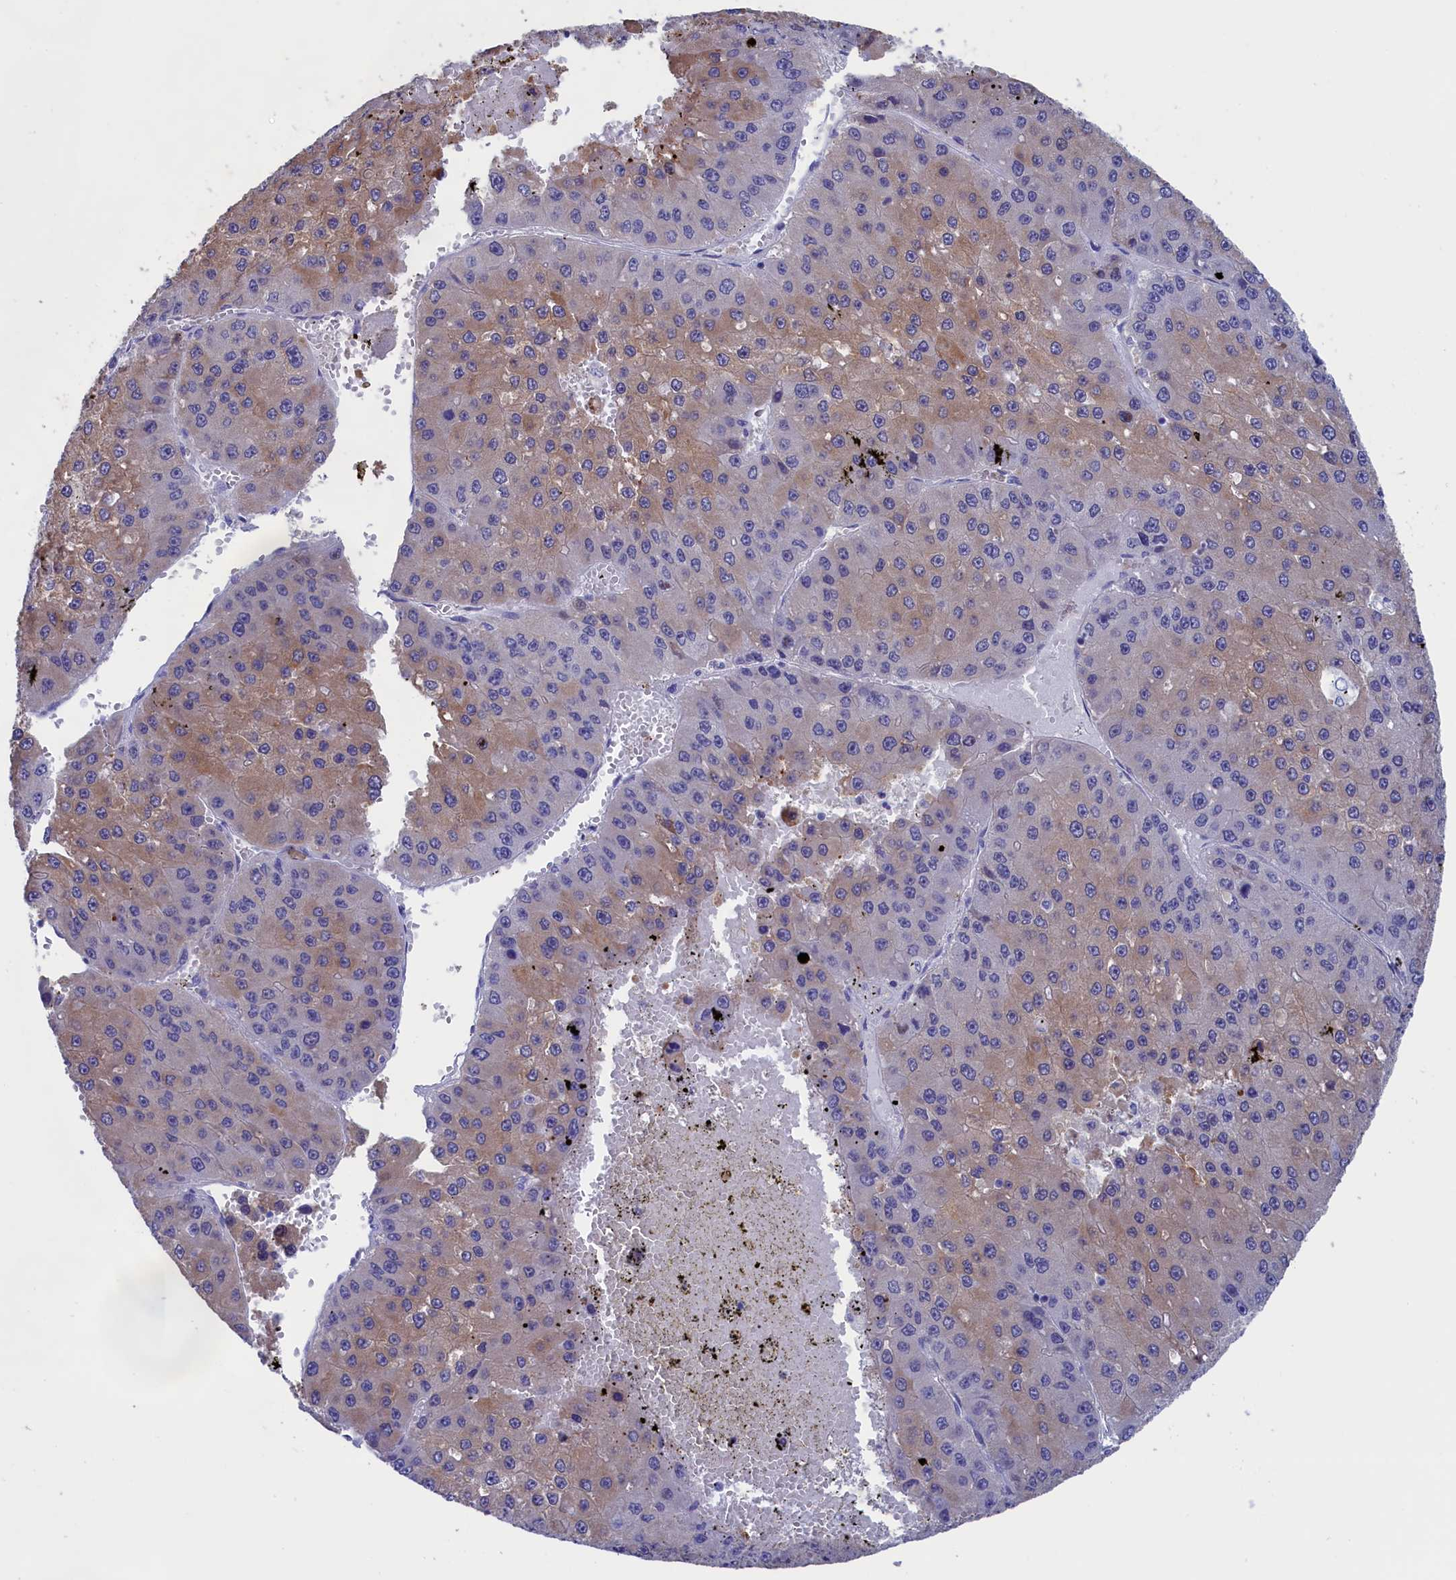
{"staining": {"intensity": "weak", "quantity": "25%-75%", "location": "cytoplasmic/membranous"}, "tissue": "liver cancer", "cell_type": "Tumor cells", "image_type": "cancer", "snomed": [{"axis": "morphology", "description": "Carcinoma, Hepatocellular, NOS"}, {"axis": "topography", "description": "Liver"}], "caption": "Immunohistochemistry (DAB) staining of human liver hepatocellular carcinoma demonstrates weak cytoplasmic/membranous protein expression in about 25%-75% of tumor cells.", "gene": "VPS35L", "patient": {"sex": "female", "age": 73}}